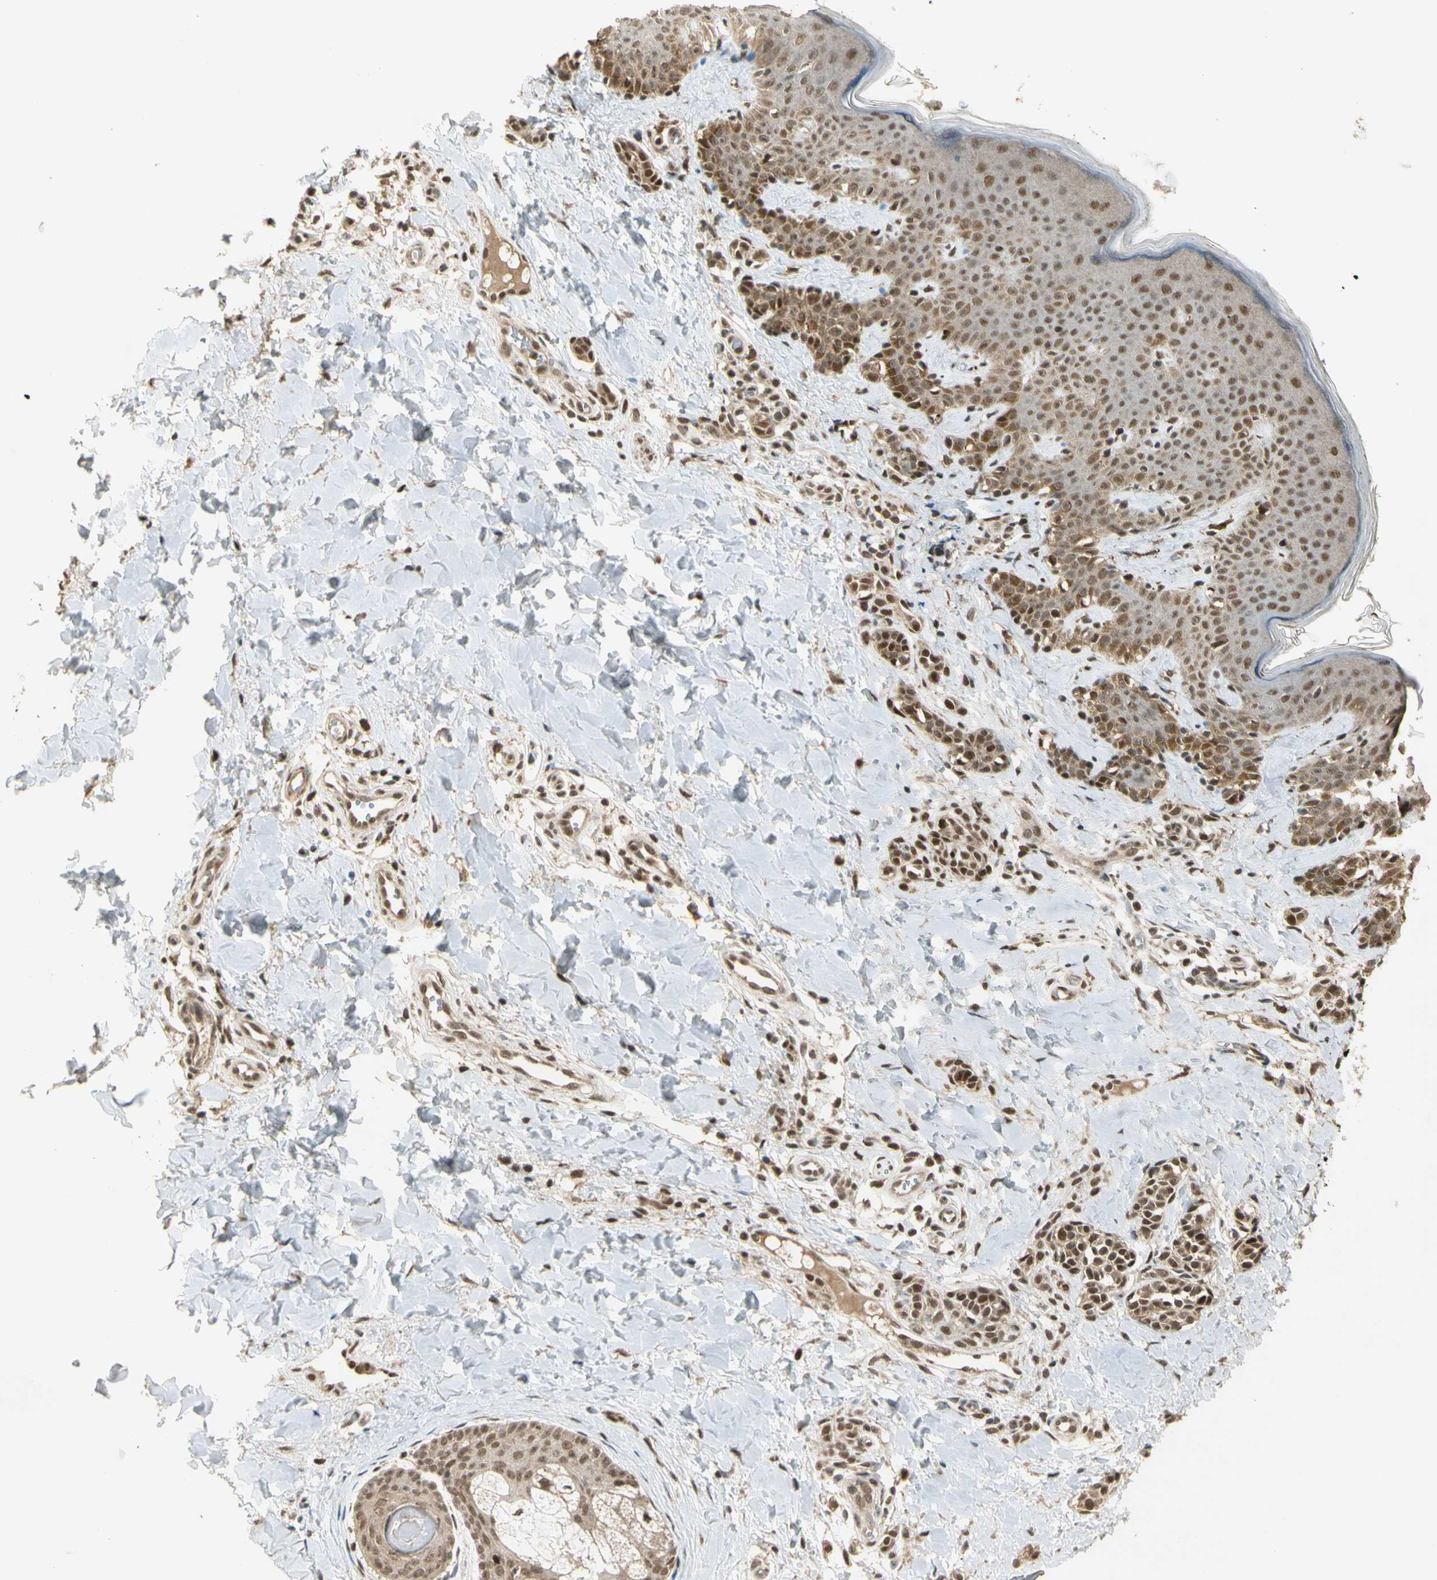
{"staining": {"intensity": "moderate", "quantity": ">75%", "location": "cytoplasmic/membranous,nuclear"}, "tissue": "skin", "cell_type": "Fibroblasts", "image_type": "normal", "snomed": [{"axis": "morphology", "description": "Normal tissue, NOS"}, {"axis": "topography", "description": "Skin"}], "caption": "Immunohistochemistry of normal skin demonstrates medium levels of moderate cytoplasmic/membranous,nuclear positivity in about >75% of fibroblasts.", "gene": "ZNF135", "patient": {"sex": "male", "age": 16}}